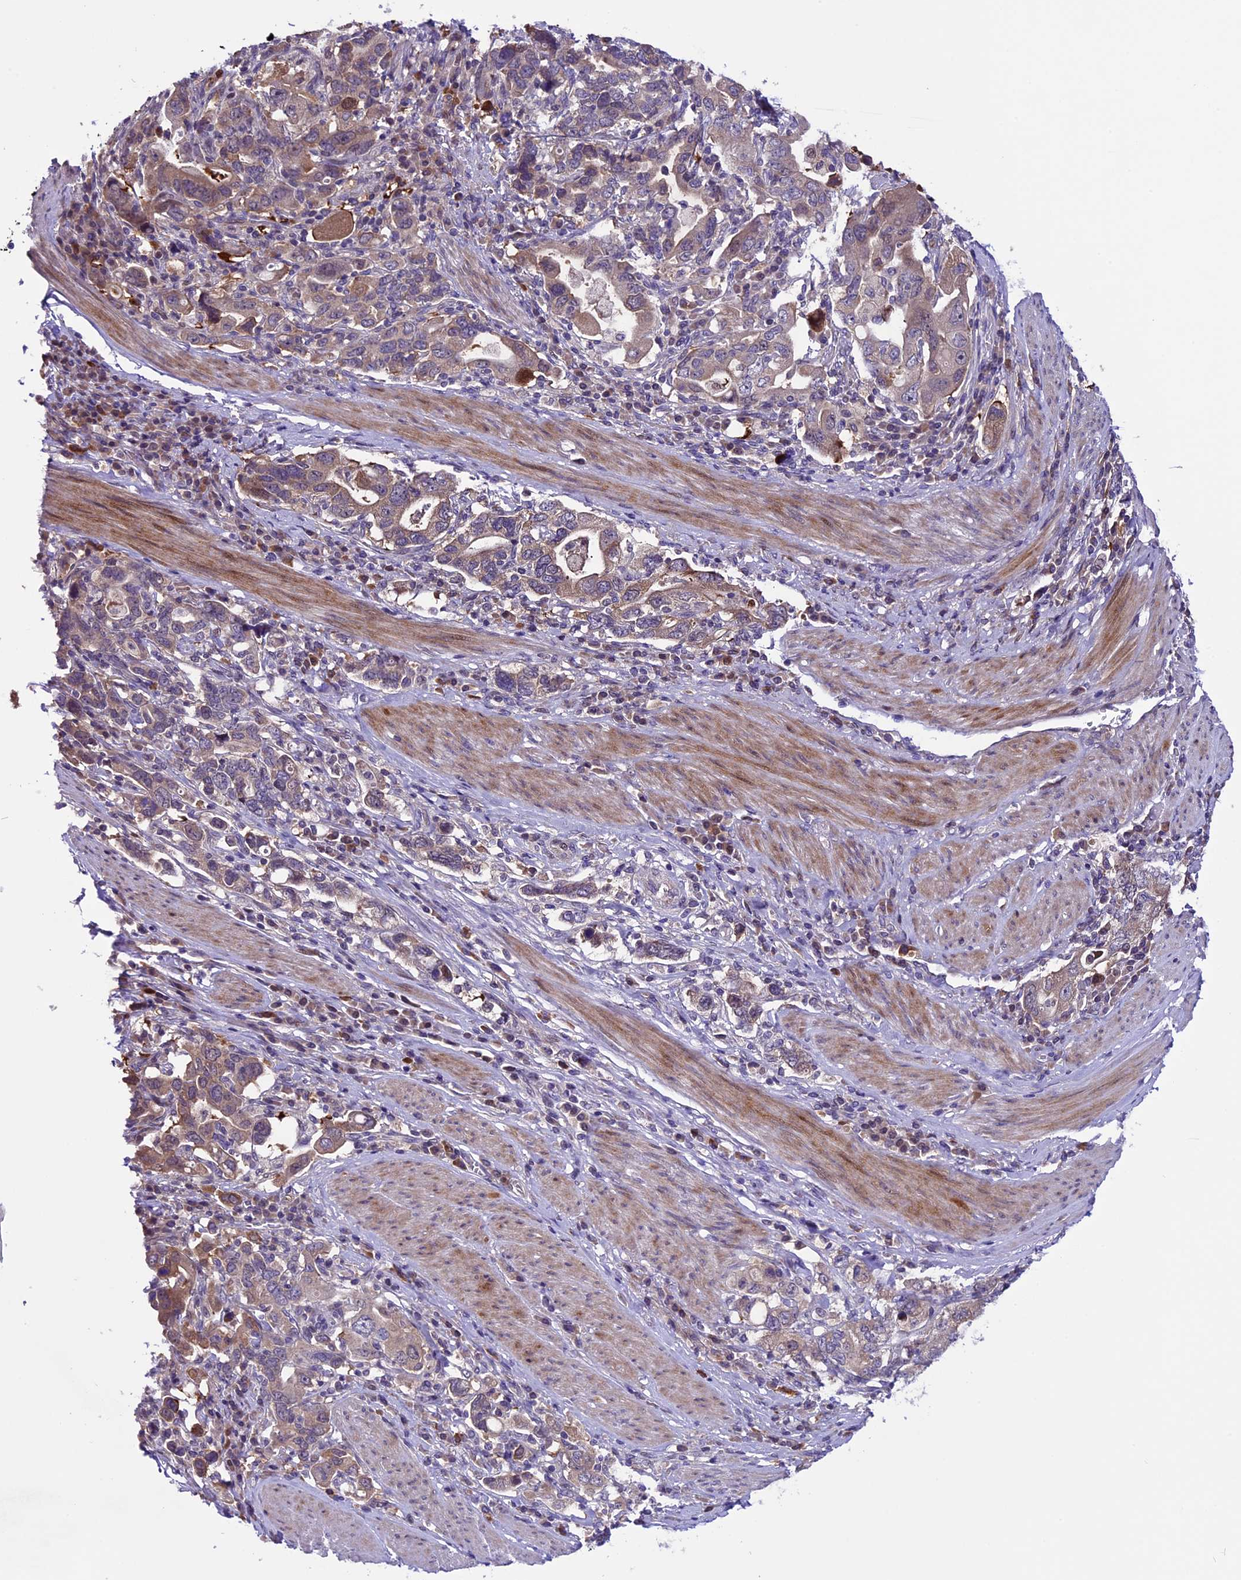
{"staining": {"intensity": "weak", "quantity": "25%-75%", "location": "cytoplasmic/membranous"}, "tissue": "stomach cancer", "cell_type": "Tumor cells", "image_type": "cancer", "snomed": [{"axis": "morphology", "description": "Adenocarcinoma, NOS"}, {"axis": "topography", "description": "Stomach, upper"}, {"axis": "topography", "description": "Stomach"}], "caption": "Stomach adenocarcinoma was stained to show a protein in brown. There is low levels of weak cytoplasmic/membranous staining in about 25%-75% of tumor cells.", "gene": "XKR7", "patient": {"sex": "male", "age": 62}}